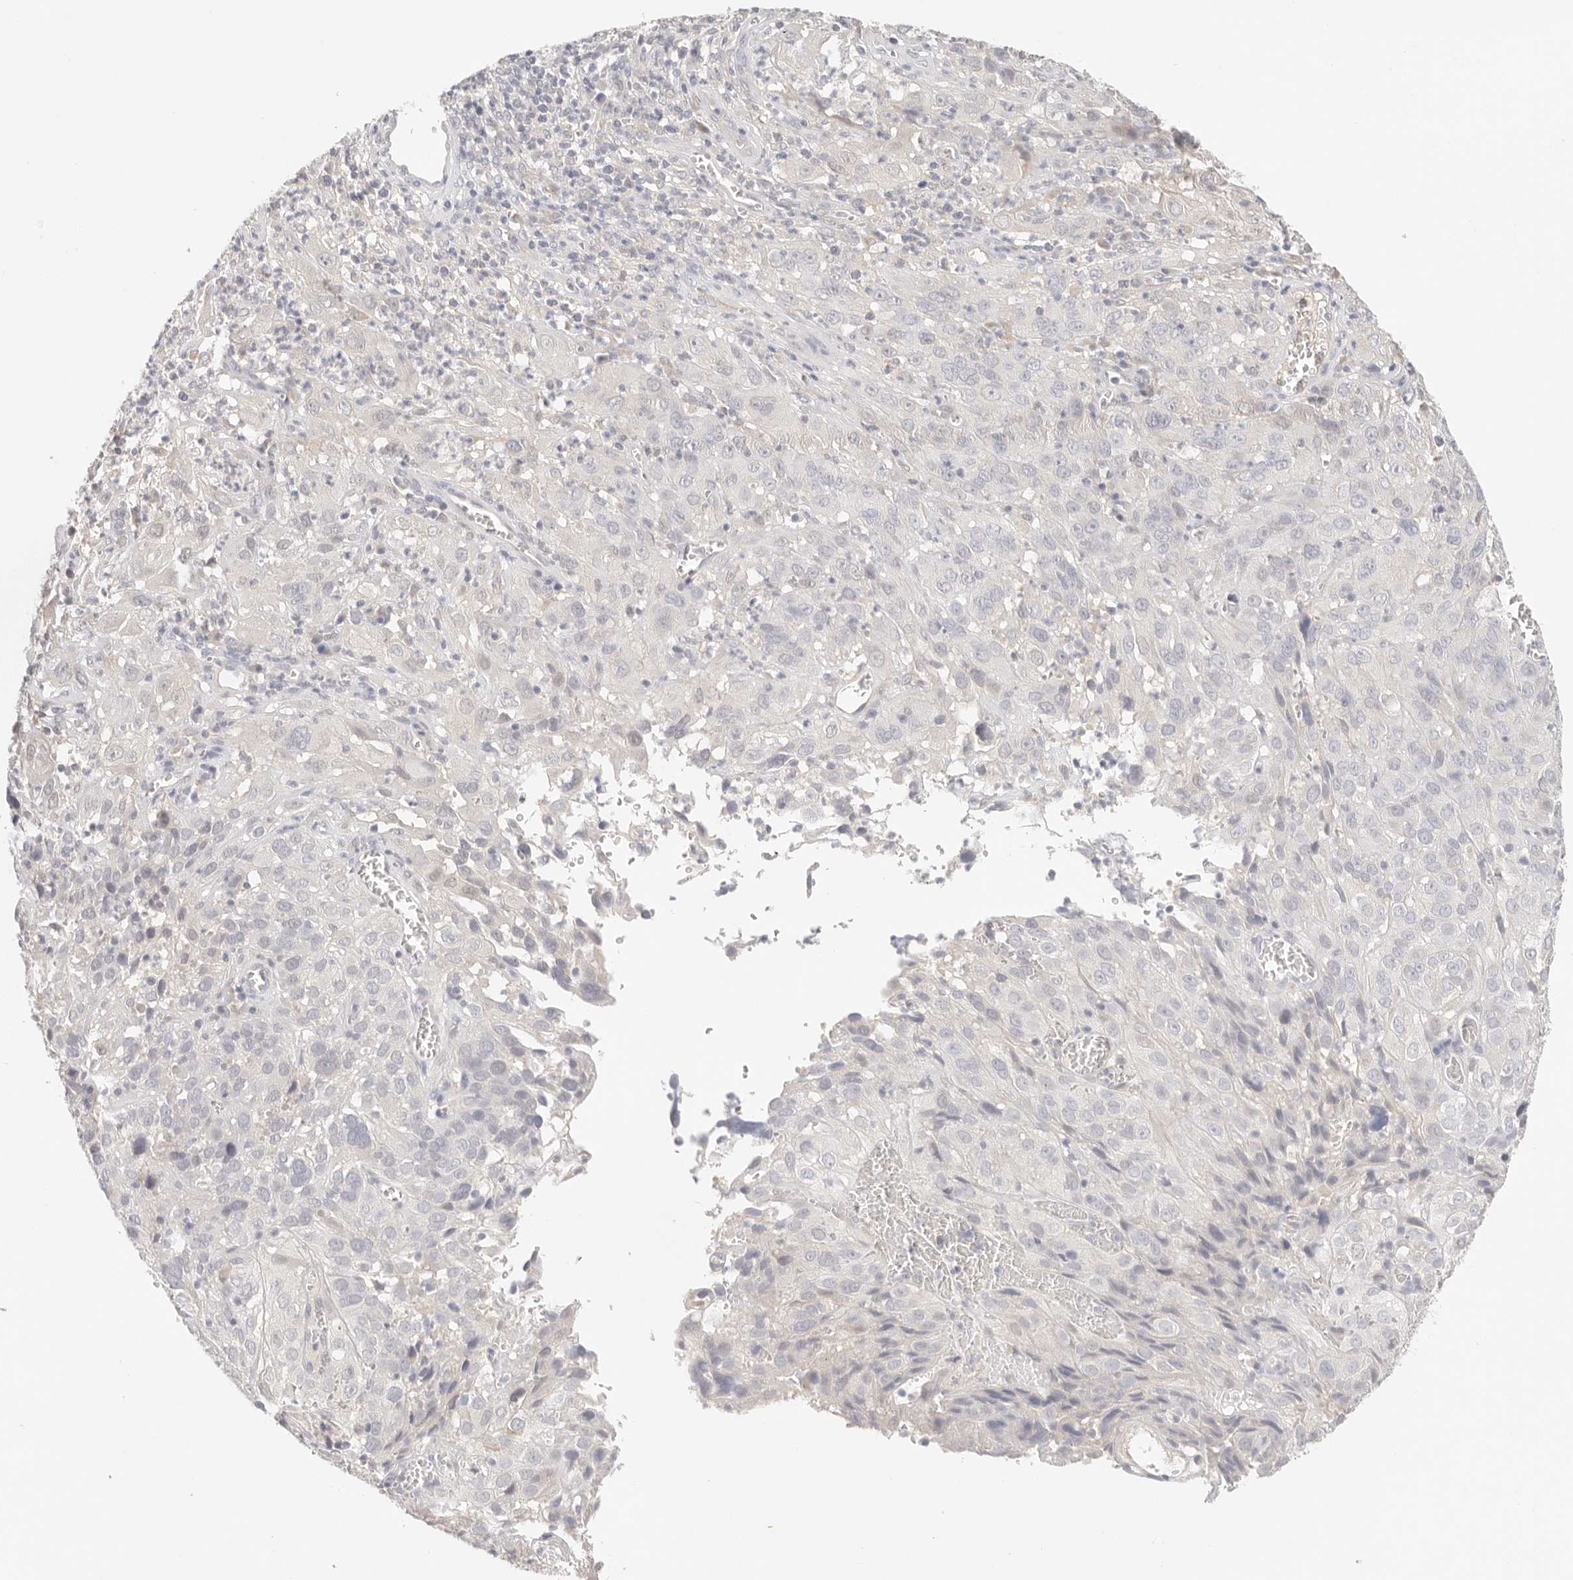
{"staining": {"intensity": "negative", "quantity": "none", "location": "none"}, "tissue": "cervical cancer", "cell_type": "Tumor cells", "image_type": "cancer", "snomed": [{"axis": "morphology", "description": "Squamous cell carcinoma, NOS"}, {"axis": "topography", "description": "Cervix"}], "caption": "Immunohistochemistry (IHC) micrograph of neoplastic tissue: cervical squamous cell carcinoma stained with DAB displays no significant protein expression in tumor cells.", "gene": "SPHK1", "patient": {"sex": "female", "age": 32}}